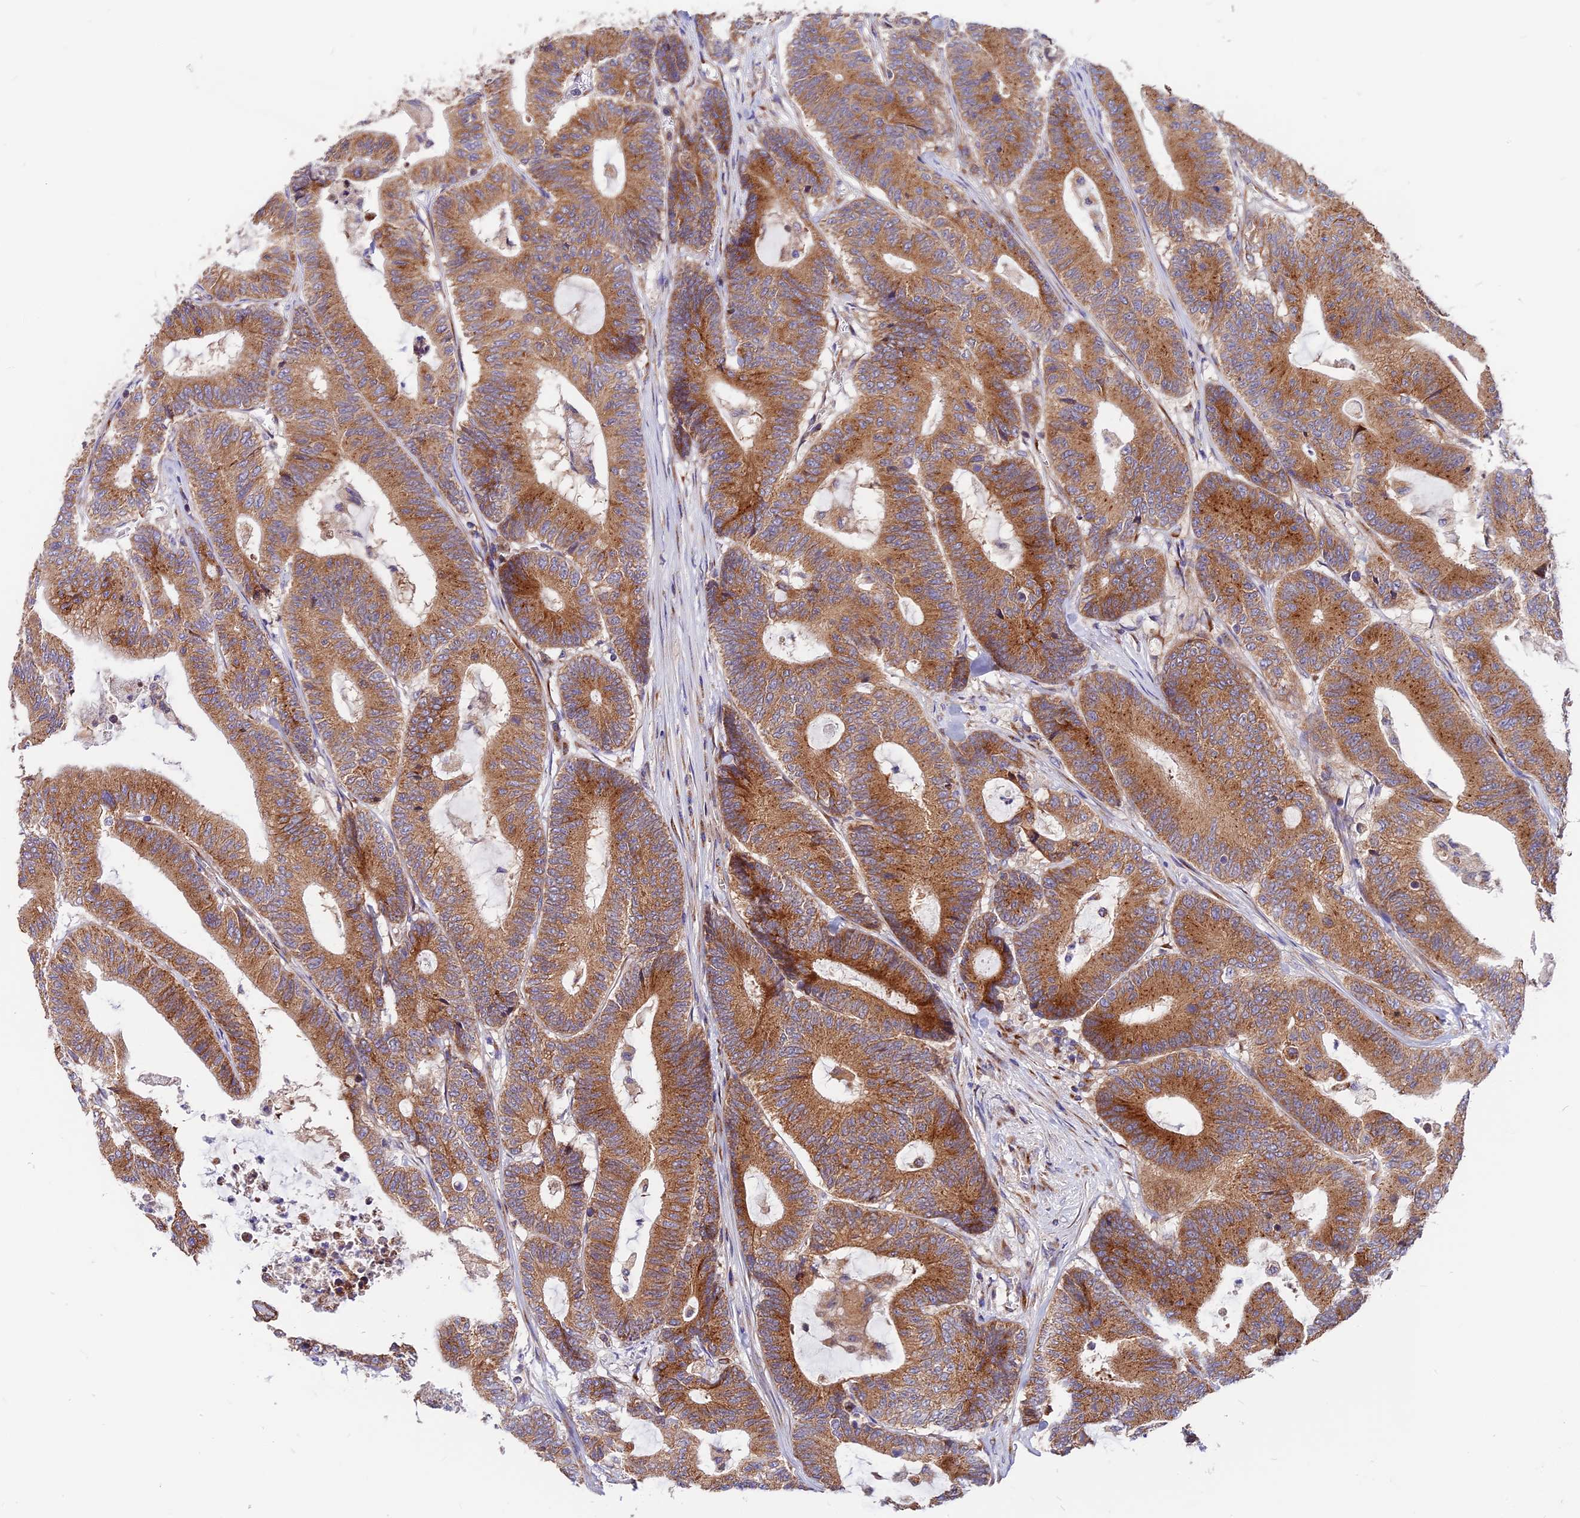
{"staining": {"intensity": "moderate", "quantity": ">75%", "location": "cytoplasmic/membranous"}, "tissue": "colorectal cancer", "cell_type": "Tumor cells", "image_type": "cancer", "snomed": [{"axis": "morphology", "description": "Adenocarcinoma, NOS"}, {"axis": "topography", "description": "Colon"}], "caption": "The photomicrograph reveals a brown stain indicating the presence of a protein in the cytoplasmic/membranous of tumor cells in adenocarcinoma (colorectal).", "gene": "MRAS", "patient": {"sex": "female", "age": 84}}